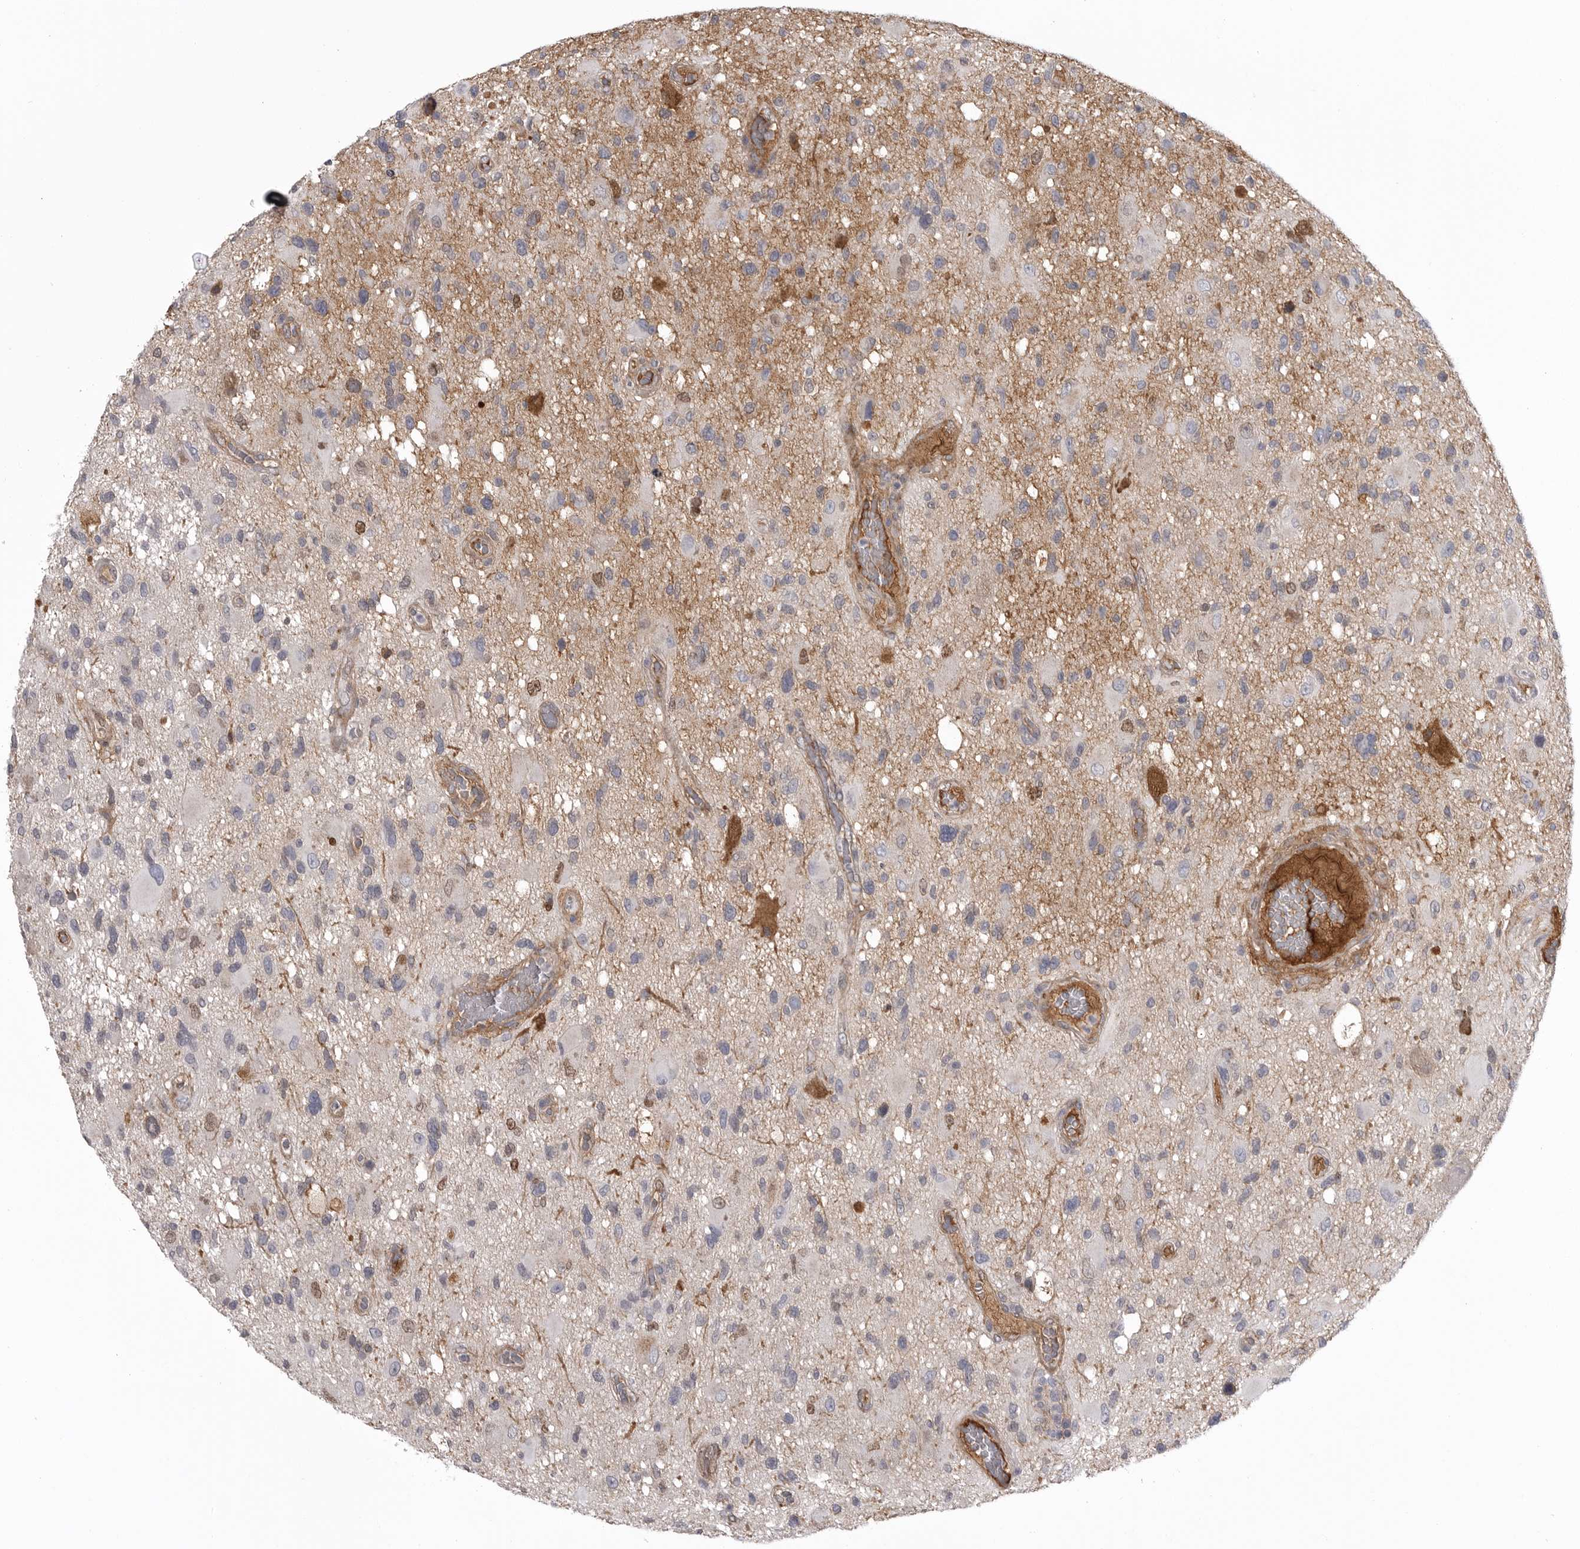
{"staining": {"intensity": "negative", "quantity": "none", "location": "none"}, "tissue": "glioma", "cell_type": "Tumor cells", "image_type": "cancer", "snomed": [{"axis": "morphology", "description": "Glioma, malignant, High grade"}, {"axis": "topography", "description": "Brain"}], "caption": "High power microscopy photomicrograph of an immunohistochemistry (IHC) histopathology image of malignant glioma (high-grade), revealing no significant positivity in tumor cells.", "gene": "SERPING1", "patient": {"sex": "male", "age": 33}}